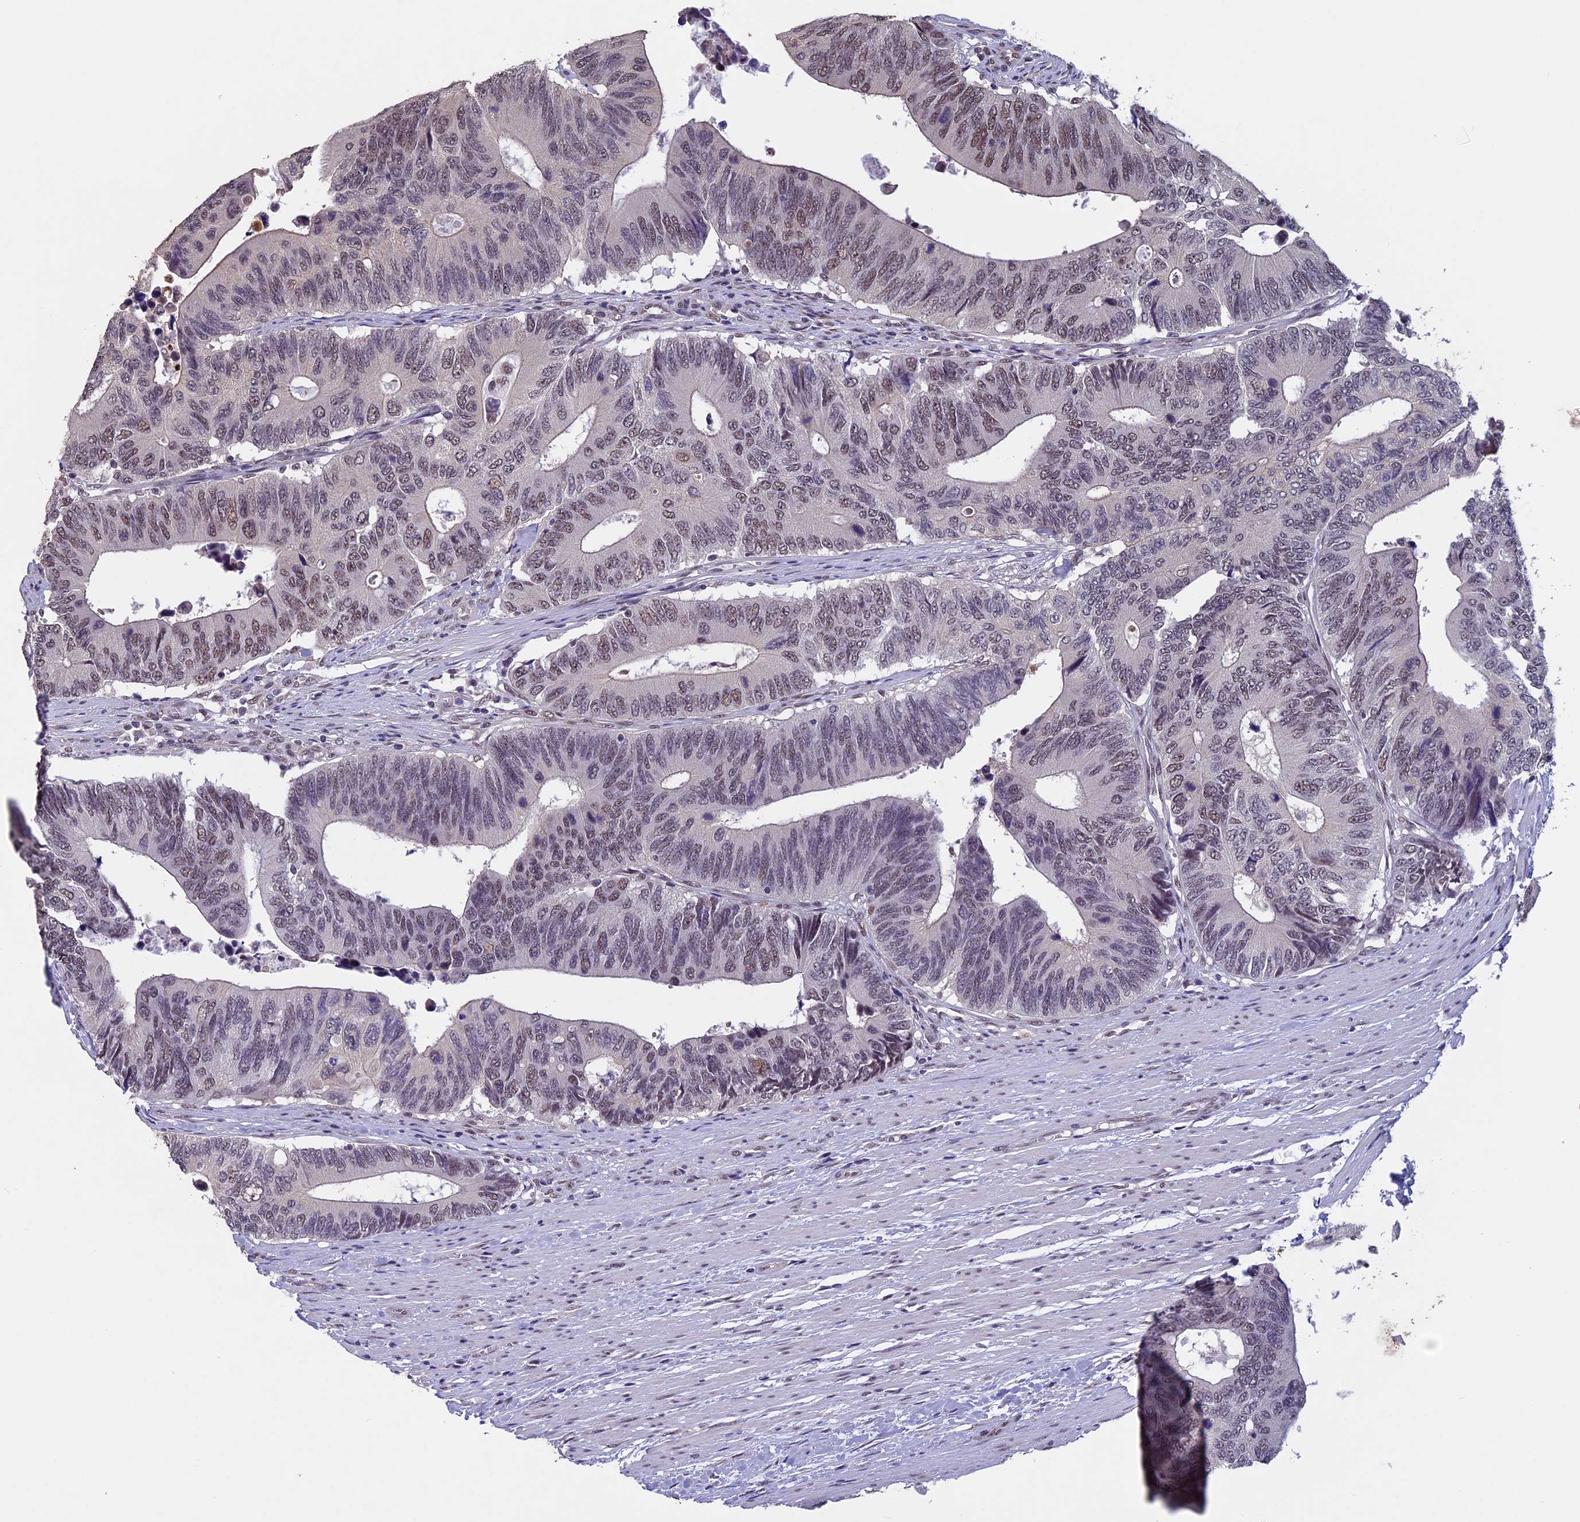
{"staining": {"intensity": "moderate", "quantity": "25%-75%", "location": "nuclear"}, "tissue": "colorectal cancer", "cell_type": "Tumor cells", "image_type": "cancer", "snomed": [{"axis": "morphology", "description": "Adenocarcinoma, NOS"}, {"axis": "topography", "description": "Colon"}], "caption": "Colorectal cancer (adenocarcinoma) stained with immunohistochemistry (IHC) exhibits moderate nuclear expression in approximately 25%-75% of tumor cells.", "gene": "RNF40", "patient": {"sex": "male", "age": 87}}